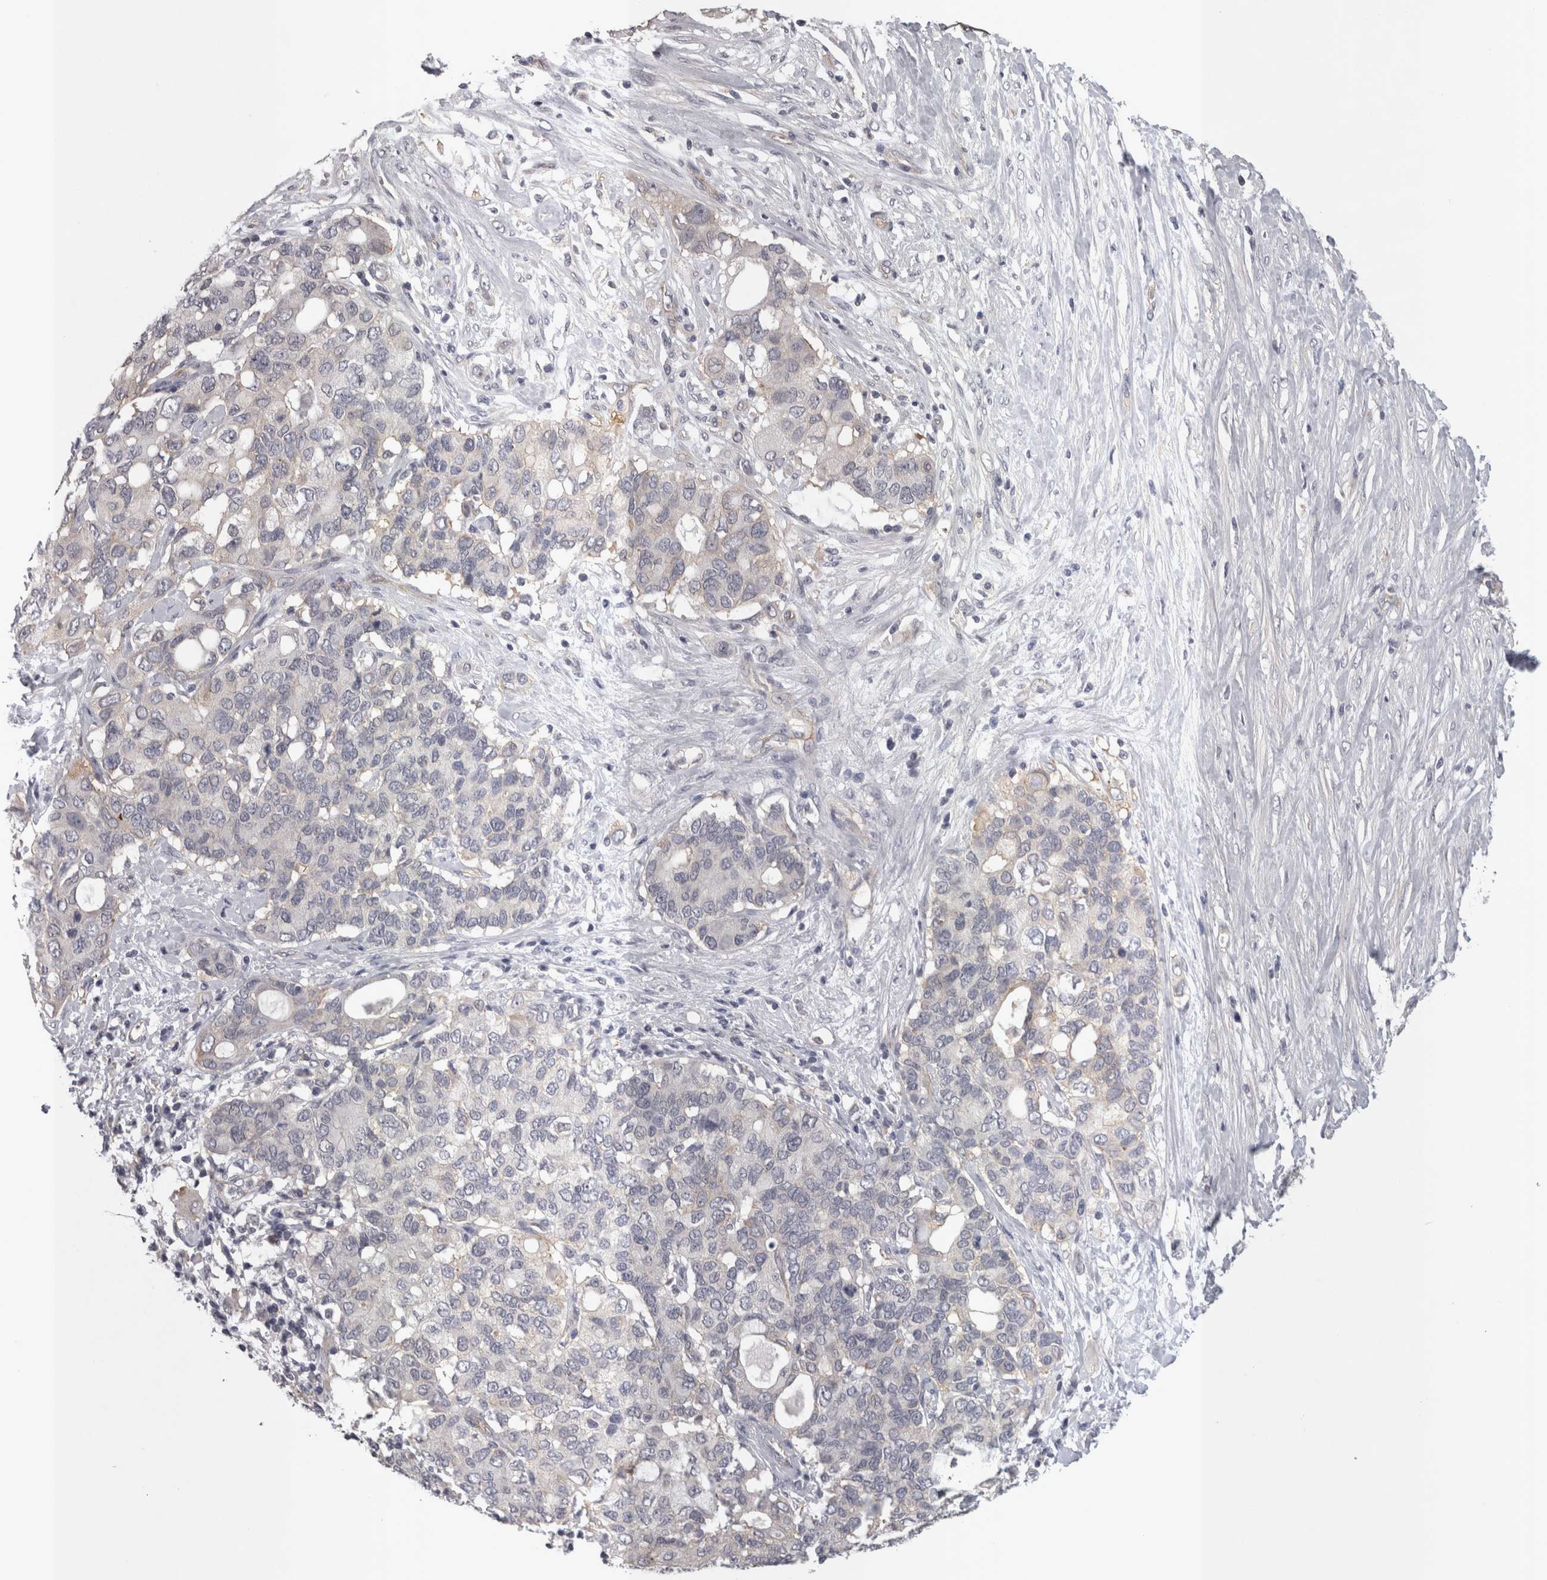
{"staining": {"intensity": "negative", "quantity": "none", "location": "none"}, "tissue": "pancreatic cancer", "cell_type": "Tumor cells", "image_type": "cancer", "snomed": [{"axis": "morphology", "description": "Adenocarcinoma, NOS"}, {"axis": "topography", "description": "Pancreas"}], "caption": "This is a micrograph of immunohistochemistry staining of pancreatic cancer (adenocarcinoma), which shows no positivity in tumor cells.", "gene": "LYZL6", "patient": {"sex": "female", "age": 56}}